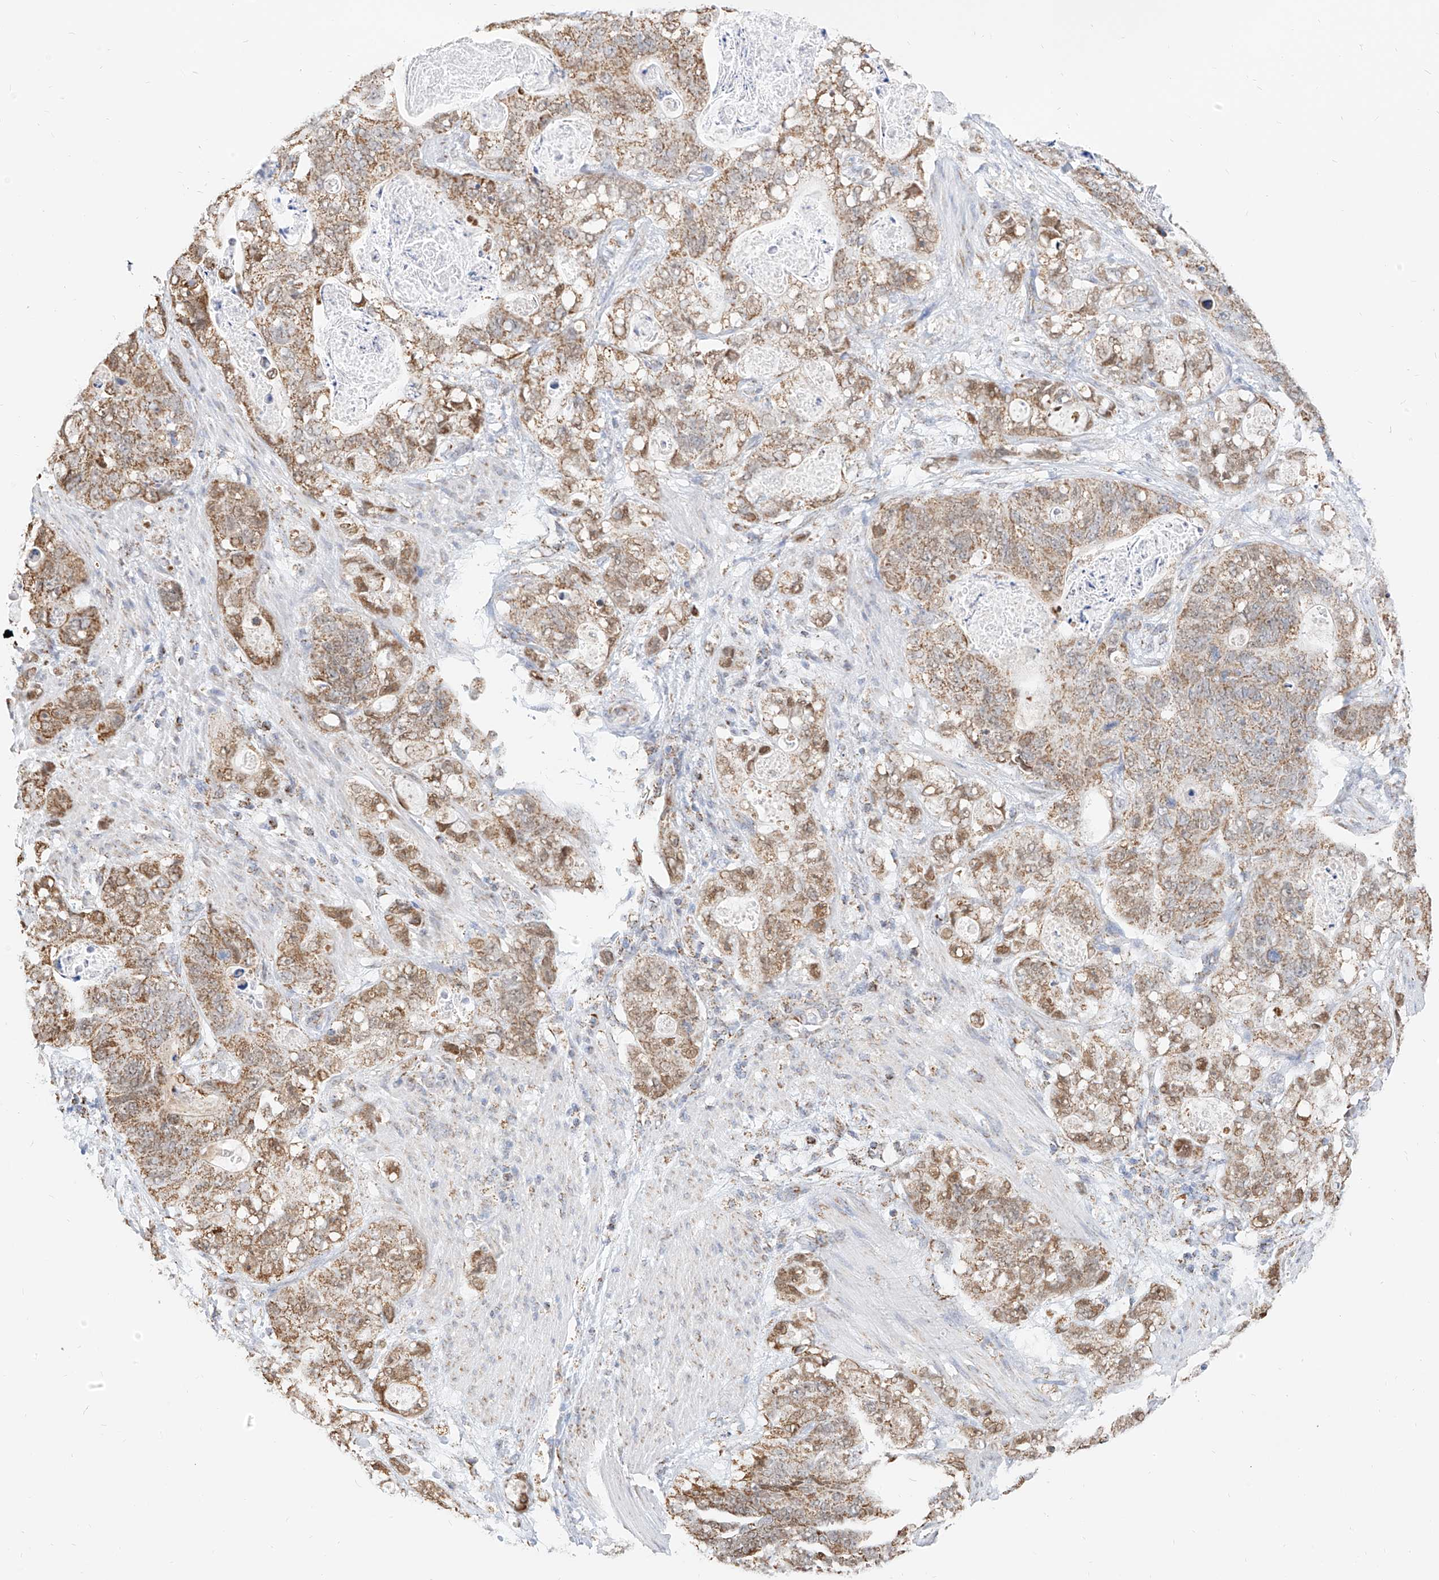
{"staining": {"intensity": "moderate", "quantity": ">75%", "location": "cytoplasmic/membranous"}, "tissue": "stomach cancer", "cell_type": "Tumor cells", "image_type": "cancer", "snomed": [{"axis": "morphology", "description": "Normal tissue, NOS"}, {"axis": "morphology", "description": "Adenocarcinoma, NOS"}, {"axis": "topography", "description": "Stomach"}], "caption": "Stomach adenocarcinoma stained for a protein (brown) demonstrates moderate cytoplasmic/membranous positive expression in about >75% of tumor cells.", "gene": "NALCN", "patient": {"sex": "female", "age": 89}}